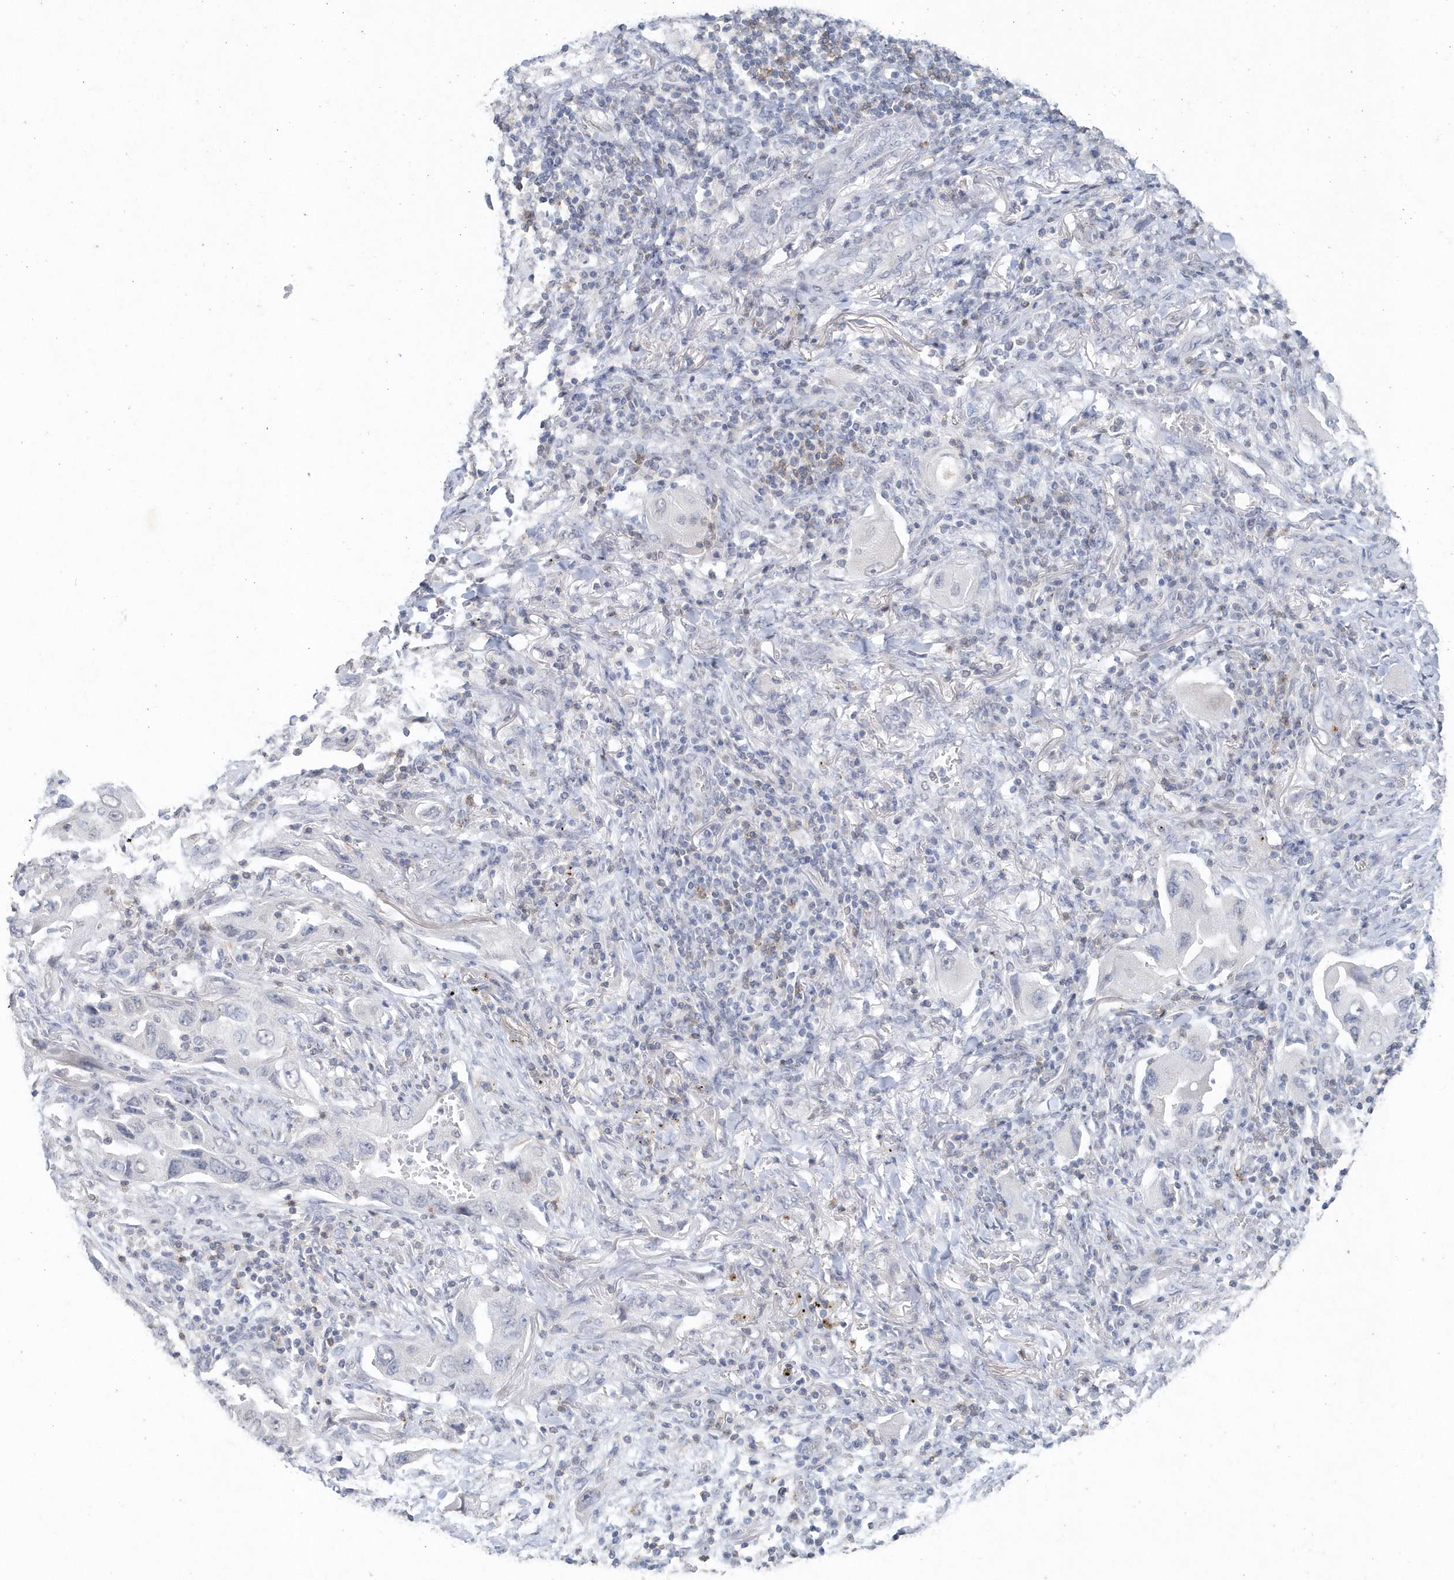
{"staining": {"intensity": "negative", "quantity": "none", "location": "none"}, "tissue": "lung cancer", "cell_type": "Tumor cells", "image_type": "cancer", "snomed": [{"axis": "morphology", "description": "Adenocarcinoma, NOS"}, {"axis": "topography", "description": "Lung"}], "caption": "The immunohistochemistry histopathology image has no significant staining in tumor cells of adenocarcinoma (lung) tissue.", "gene": "PDCD1", "patient": {"sex": "female", "age": 65}}